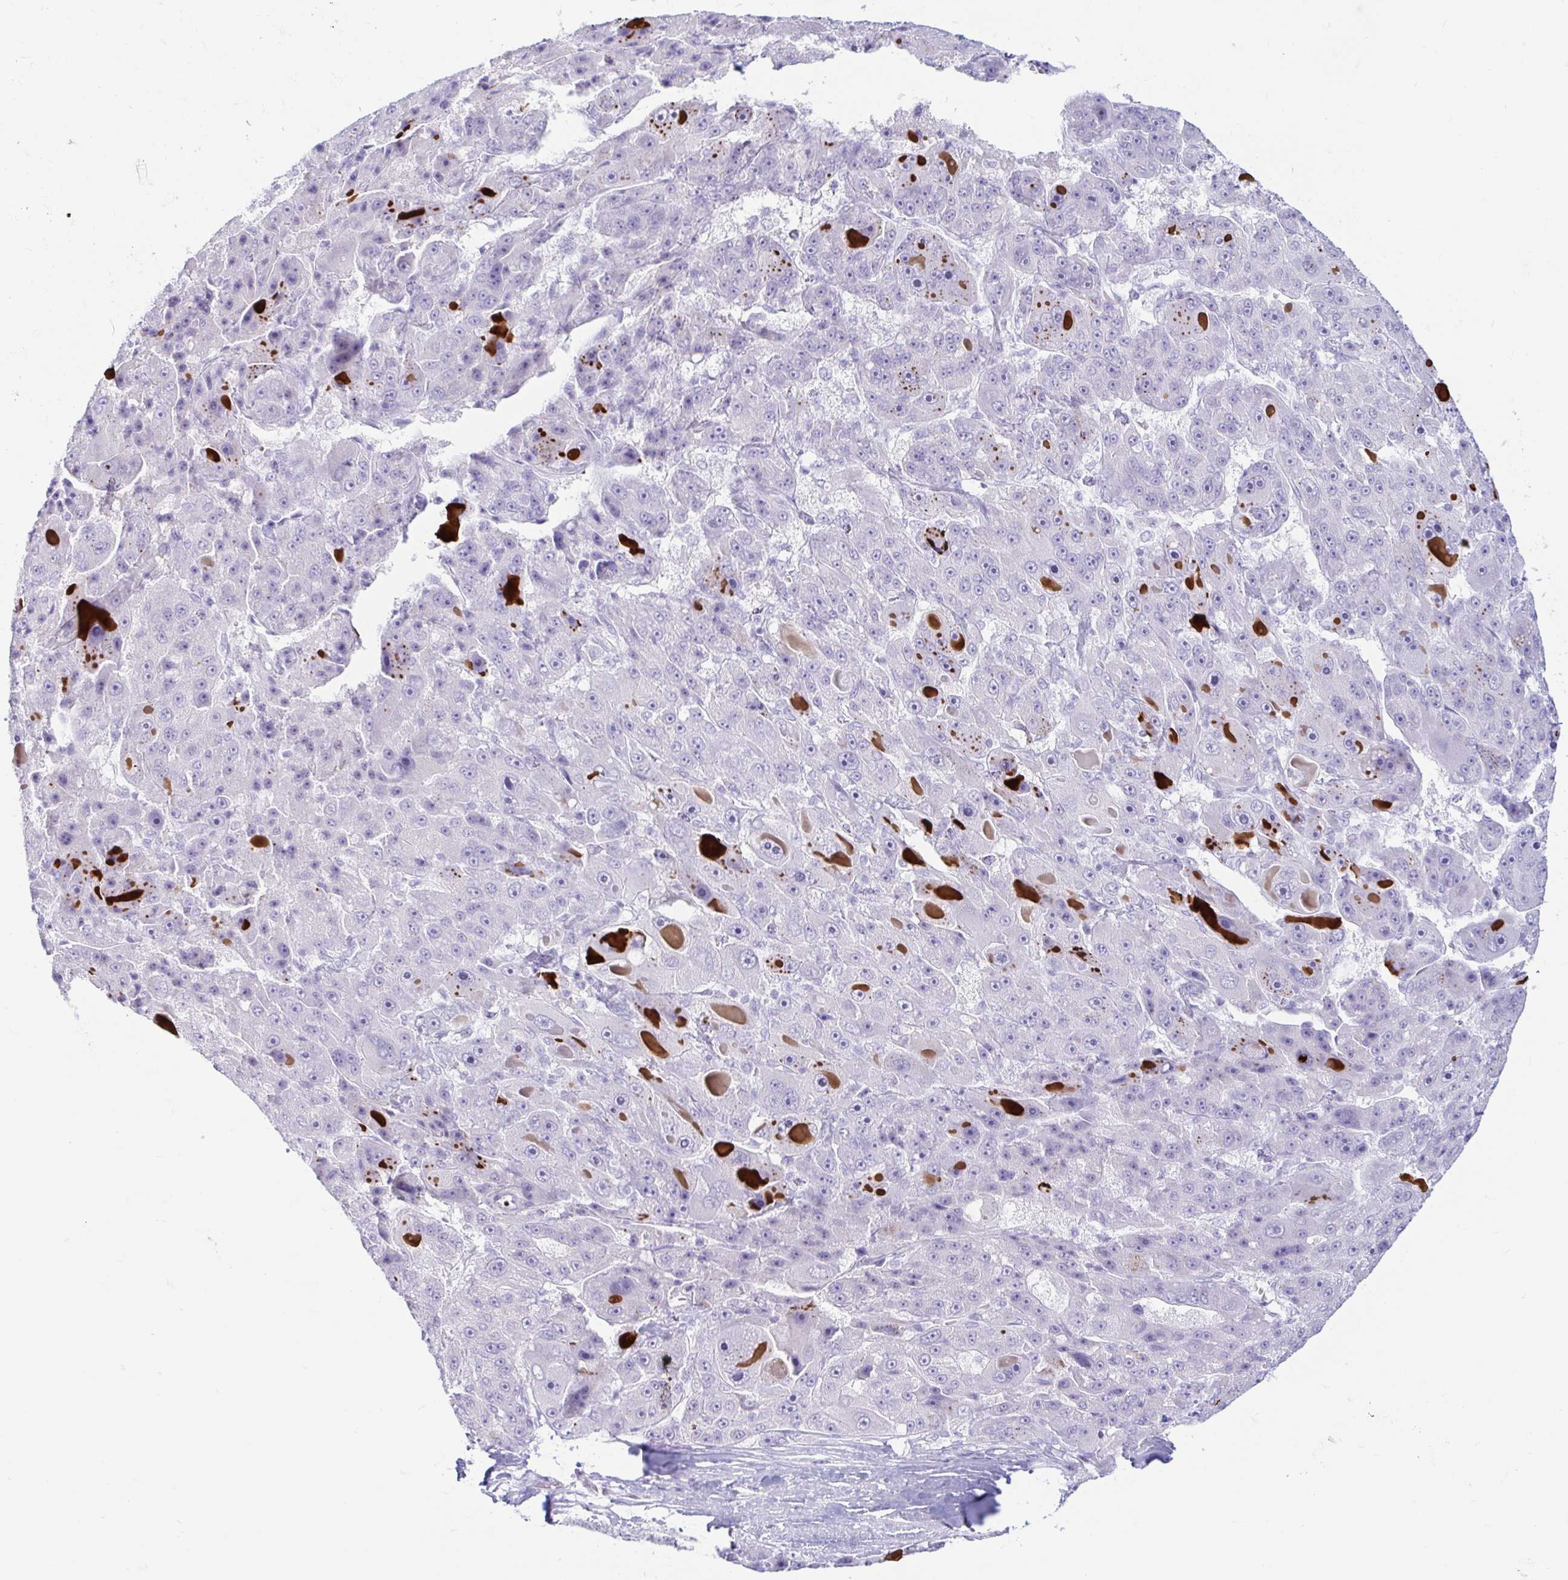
{"staining": {"intensity": "negative", "quantity": "none", "location": "none"}, "tissue": "liver cancer", "cell_type": "Tumor cells", "image_type": "cancer", "snomed": [{"axis": "morphology", "description": "Carcinoma, Hepatocellular, NOS"}, {"axis": "topography", "description": "Liver"}], "caption": "Tumor cells are negative for protein expression in human hepatocellular carcinoma (liver).", "gene": "ERICH6", "patient": {"sex": "male", "age": 76}}